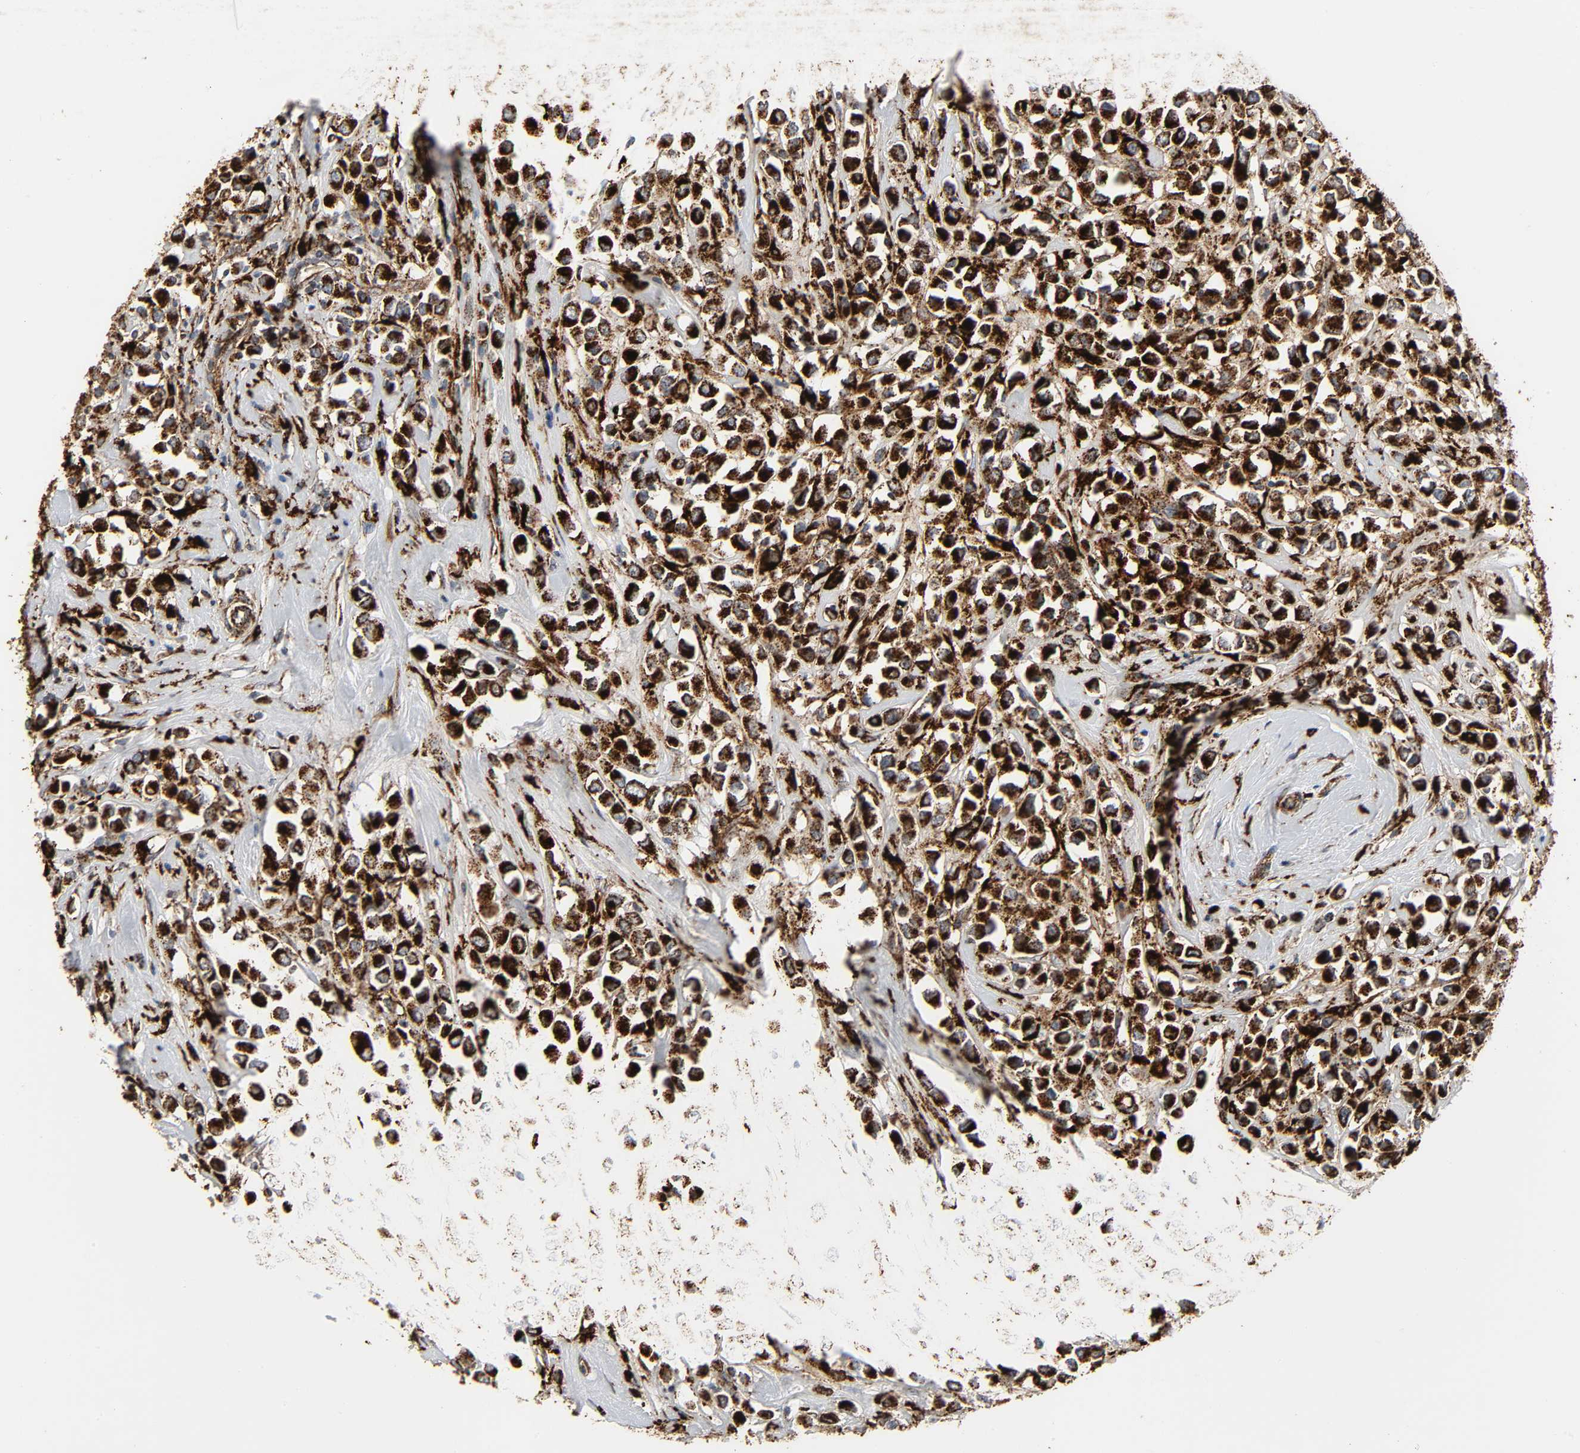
{"staining": {"intensity": "strong", "quantity": ">75%", "location": "cytoplasmic/membranous"}, "tissue": "breast cancer", "cell_type": "Tumor cells", "image_type": "cancer", "snomed": [{"axis": "morphology", "description": "Duct carcinoma"}, {"axis": "topography", "description": "Breast"}], "caption": "Immunohistochemical staining of breast cancer (infiltrating ductal carcinoma) exhibits strong cytoplasmic/membranous protein positivity in approximately >75% of tumor cells.", "gene": "PSAP", "patient": {"sex": "female", "age": 61}}